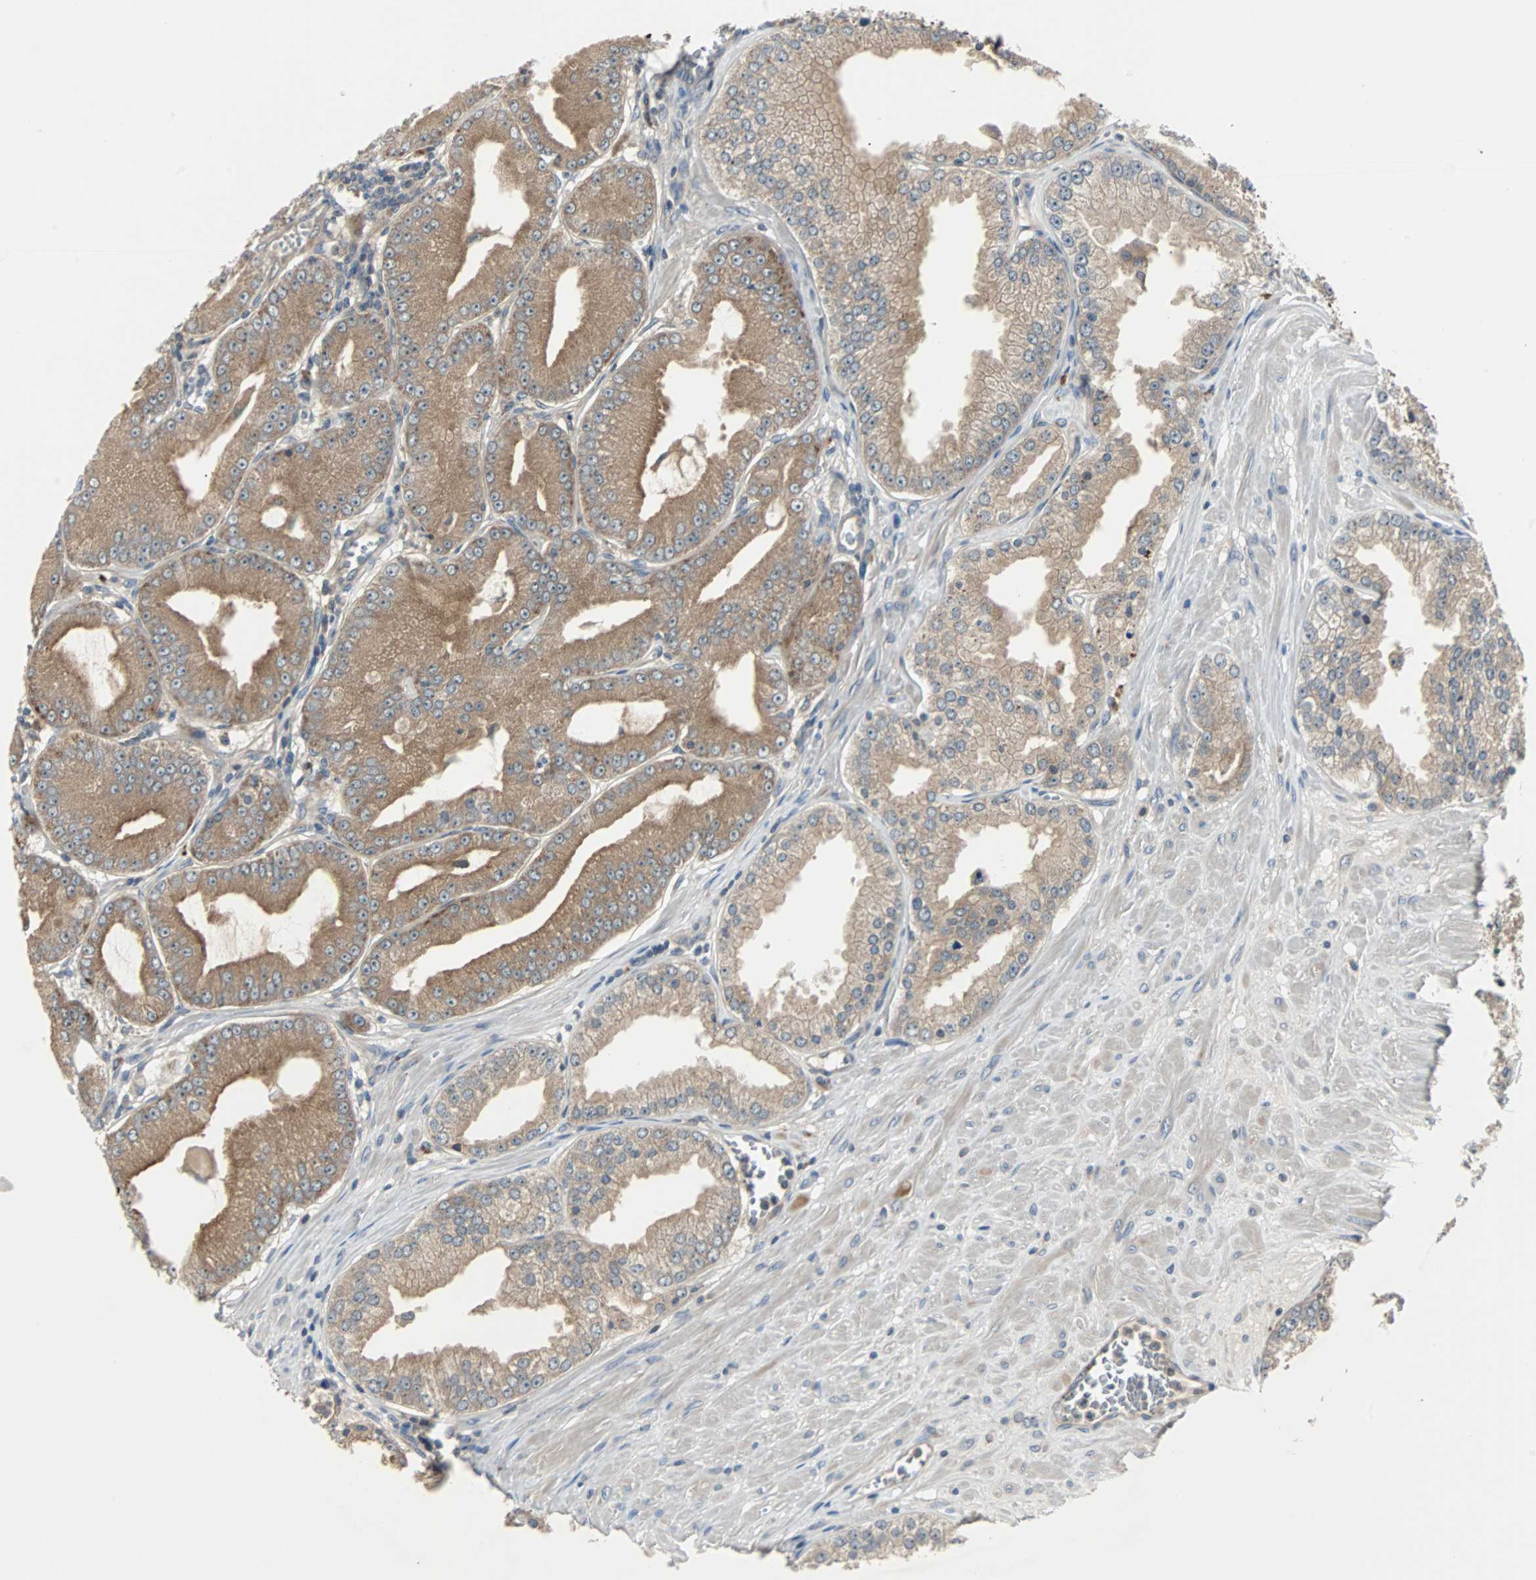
{"staining": {"intensity": "moderate", "quantity": ">75%", "location": "cytoplasmic/membranous"}, "tissue": "prostate cancer", "cell_type": "Tumor cells", "image_type": "cancer", "snomed": [{"axis": "morphology", "description": "Adenocarcinoma, High grade"}, {"axis": "topography", "description": "Prostate"}], "caption": "Immunohistochemistry photomicrograph of prostate high-grade adenocarcinoma stained for a protein (brown), which exhibits medium levels of moderate cytoplasmic/membranous expression in approximately >75% of tumor cells.", "gene": "ARF1", "patient": {"sex": "male", "age": 61}}